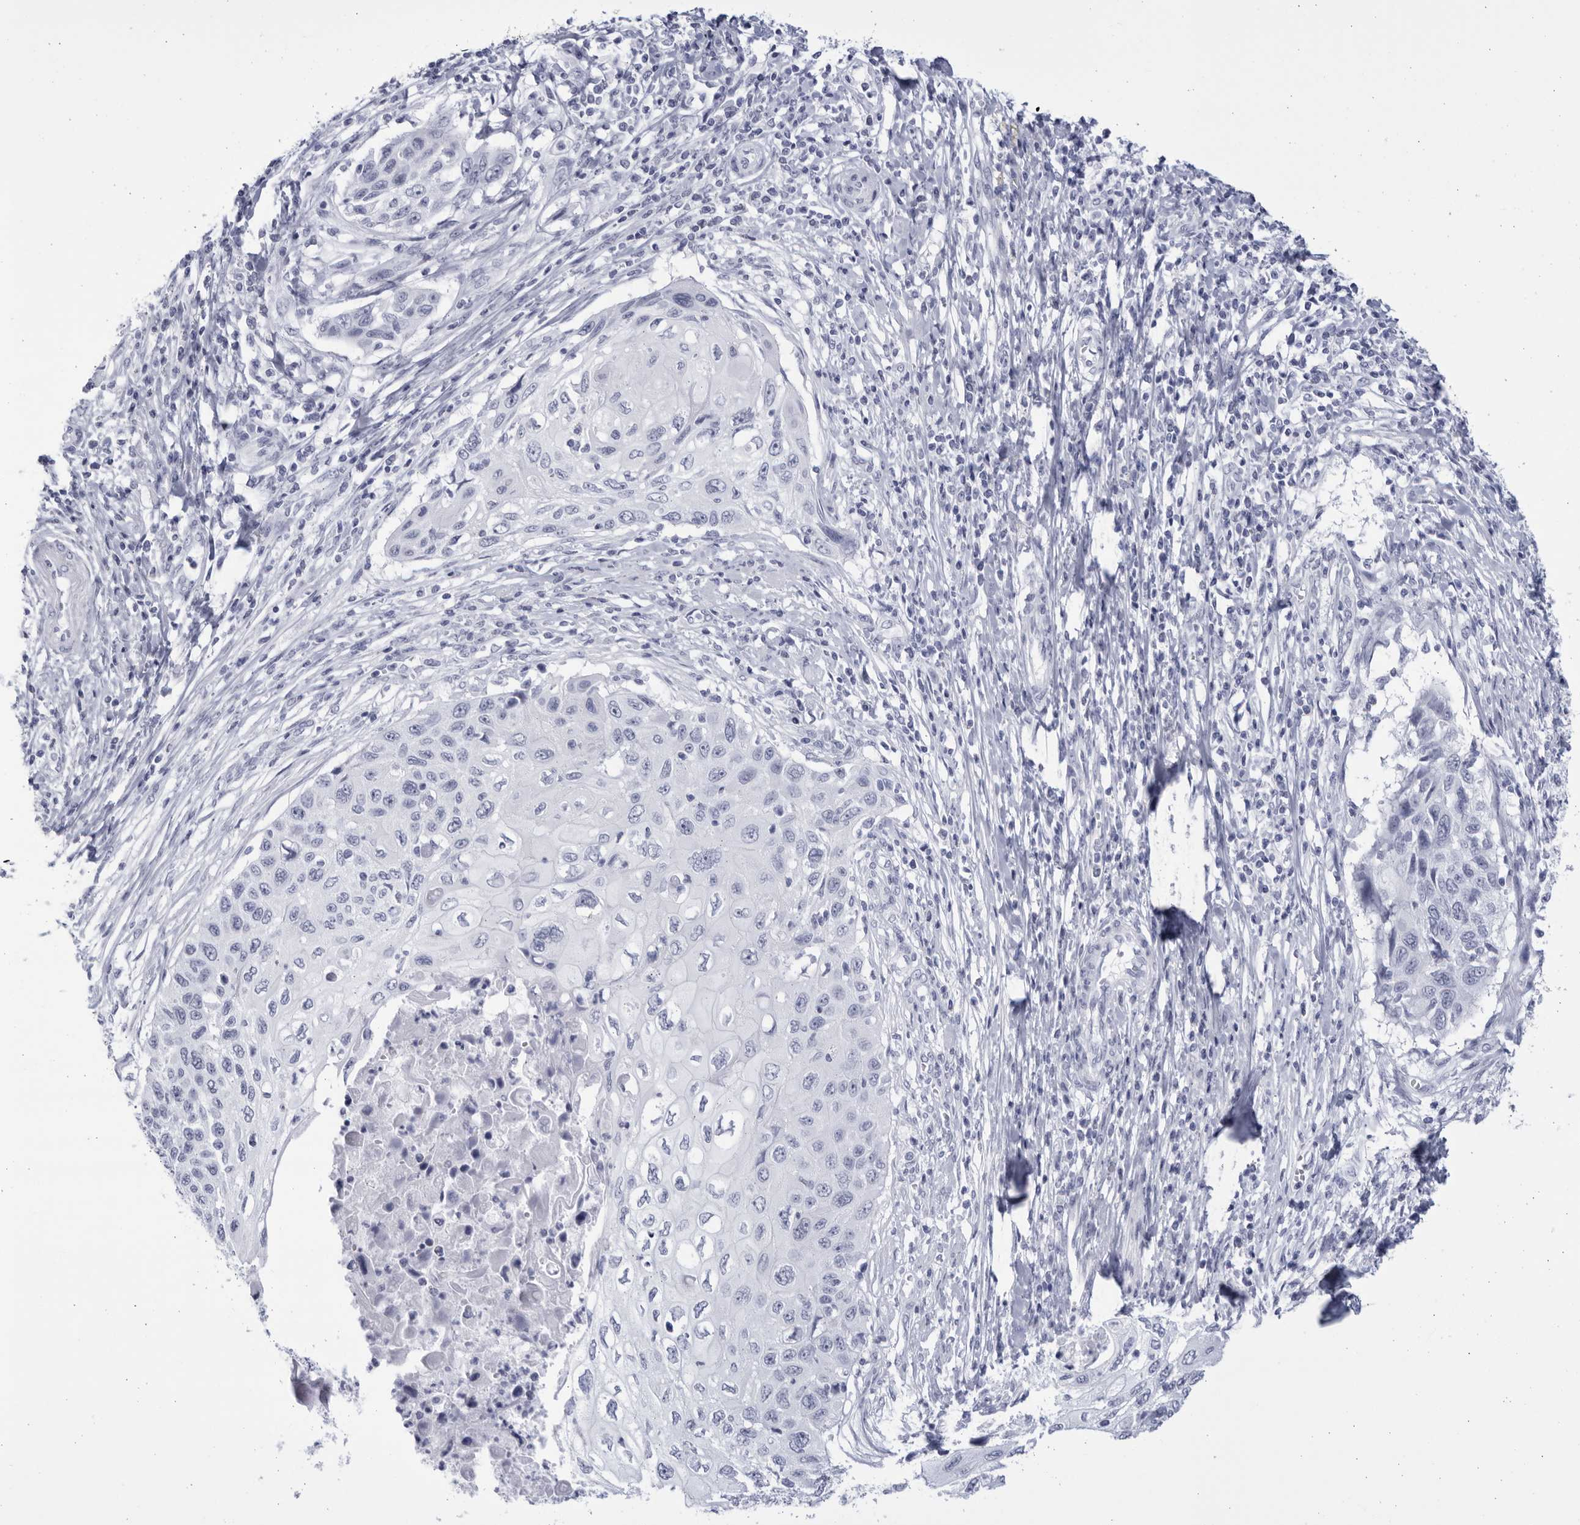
{"staining": {"intensity": "negative", "quantity": "none", "location": "none"}, "tissue": "cervical cancer", "cell_type": "Tumor cells", "image_type": "cancer", "snomed": [{"axis": "morphology", "description": "Squamous cell carcinoma, NOS"}, {"axis": "topography", "description": "Cervix"}], "caption": "Immunohistochemistry (IHC) histopathology image of neoplastic tissue: cervical squamous cell carcinoma stained with DAB reveals no significant protein staining in tumor cells.", "gene": "CCDC181", "patient": {"sex": "female", "age": 70}}